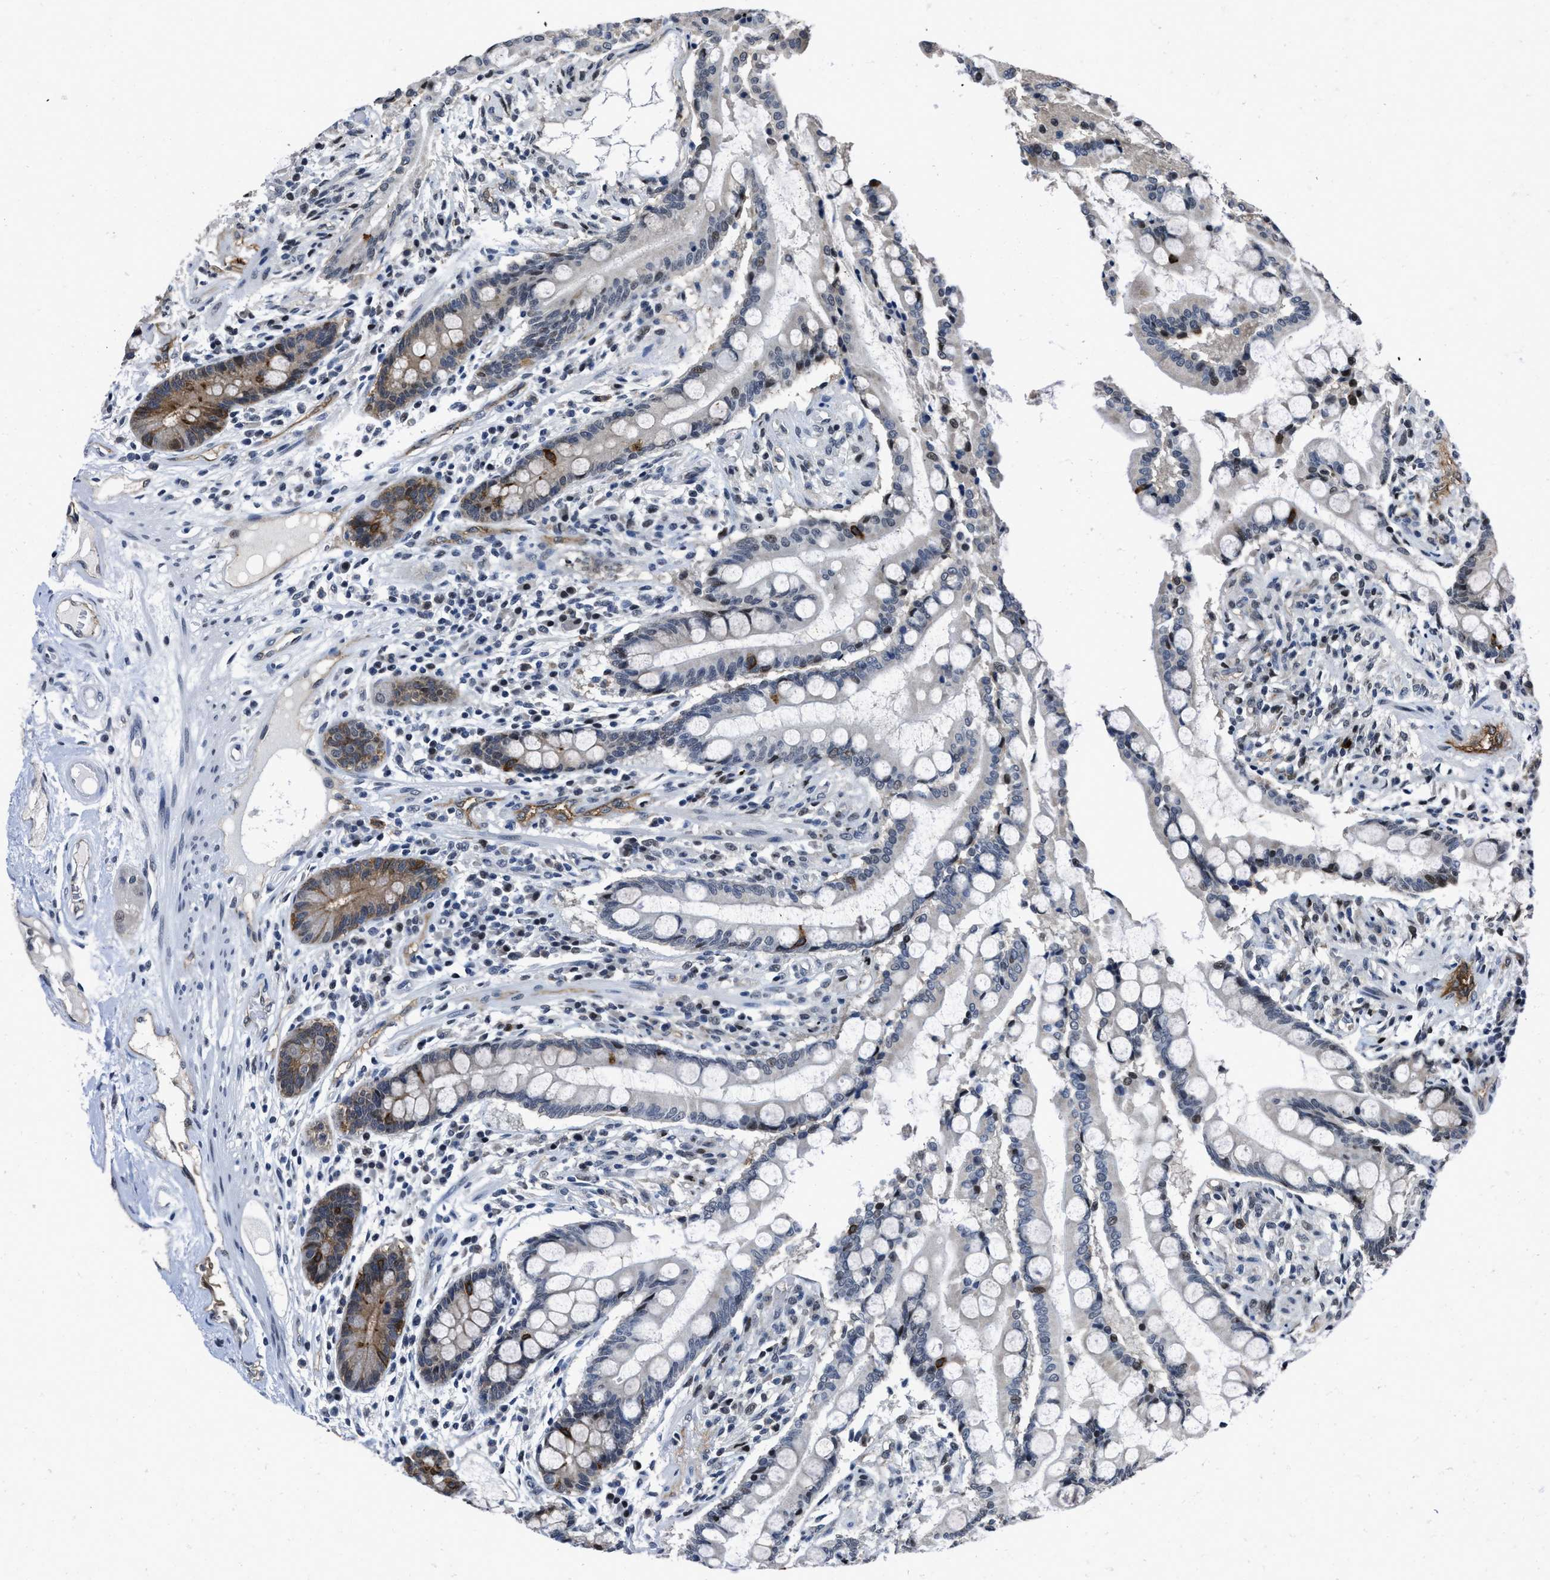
{"staining": {"intensity": "weak", "quantity": "25%-75%", "location": "cytoplasmic/membranous,nuclear"}, "tissue": "colon", "cell_type": "Endothelial cells", "image_type": "normal", "snomed": [{"axis": "morphology", "description": "Normal tissue, NOS"}, {"axis": "topography", "description": "Colon"}], "caption": "Human colon stained with a brown dye displays weak cytoplasmic/membranous,nuclear positive expression in approximately 25%-75% of endothelial cells.", "gene": "MARCKSL1", "patient": {"sex": "male", "age": 73}}